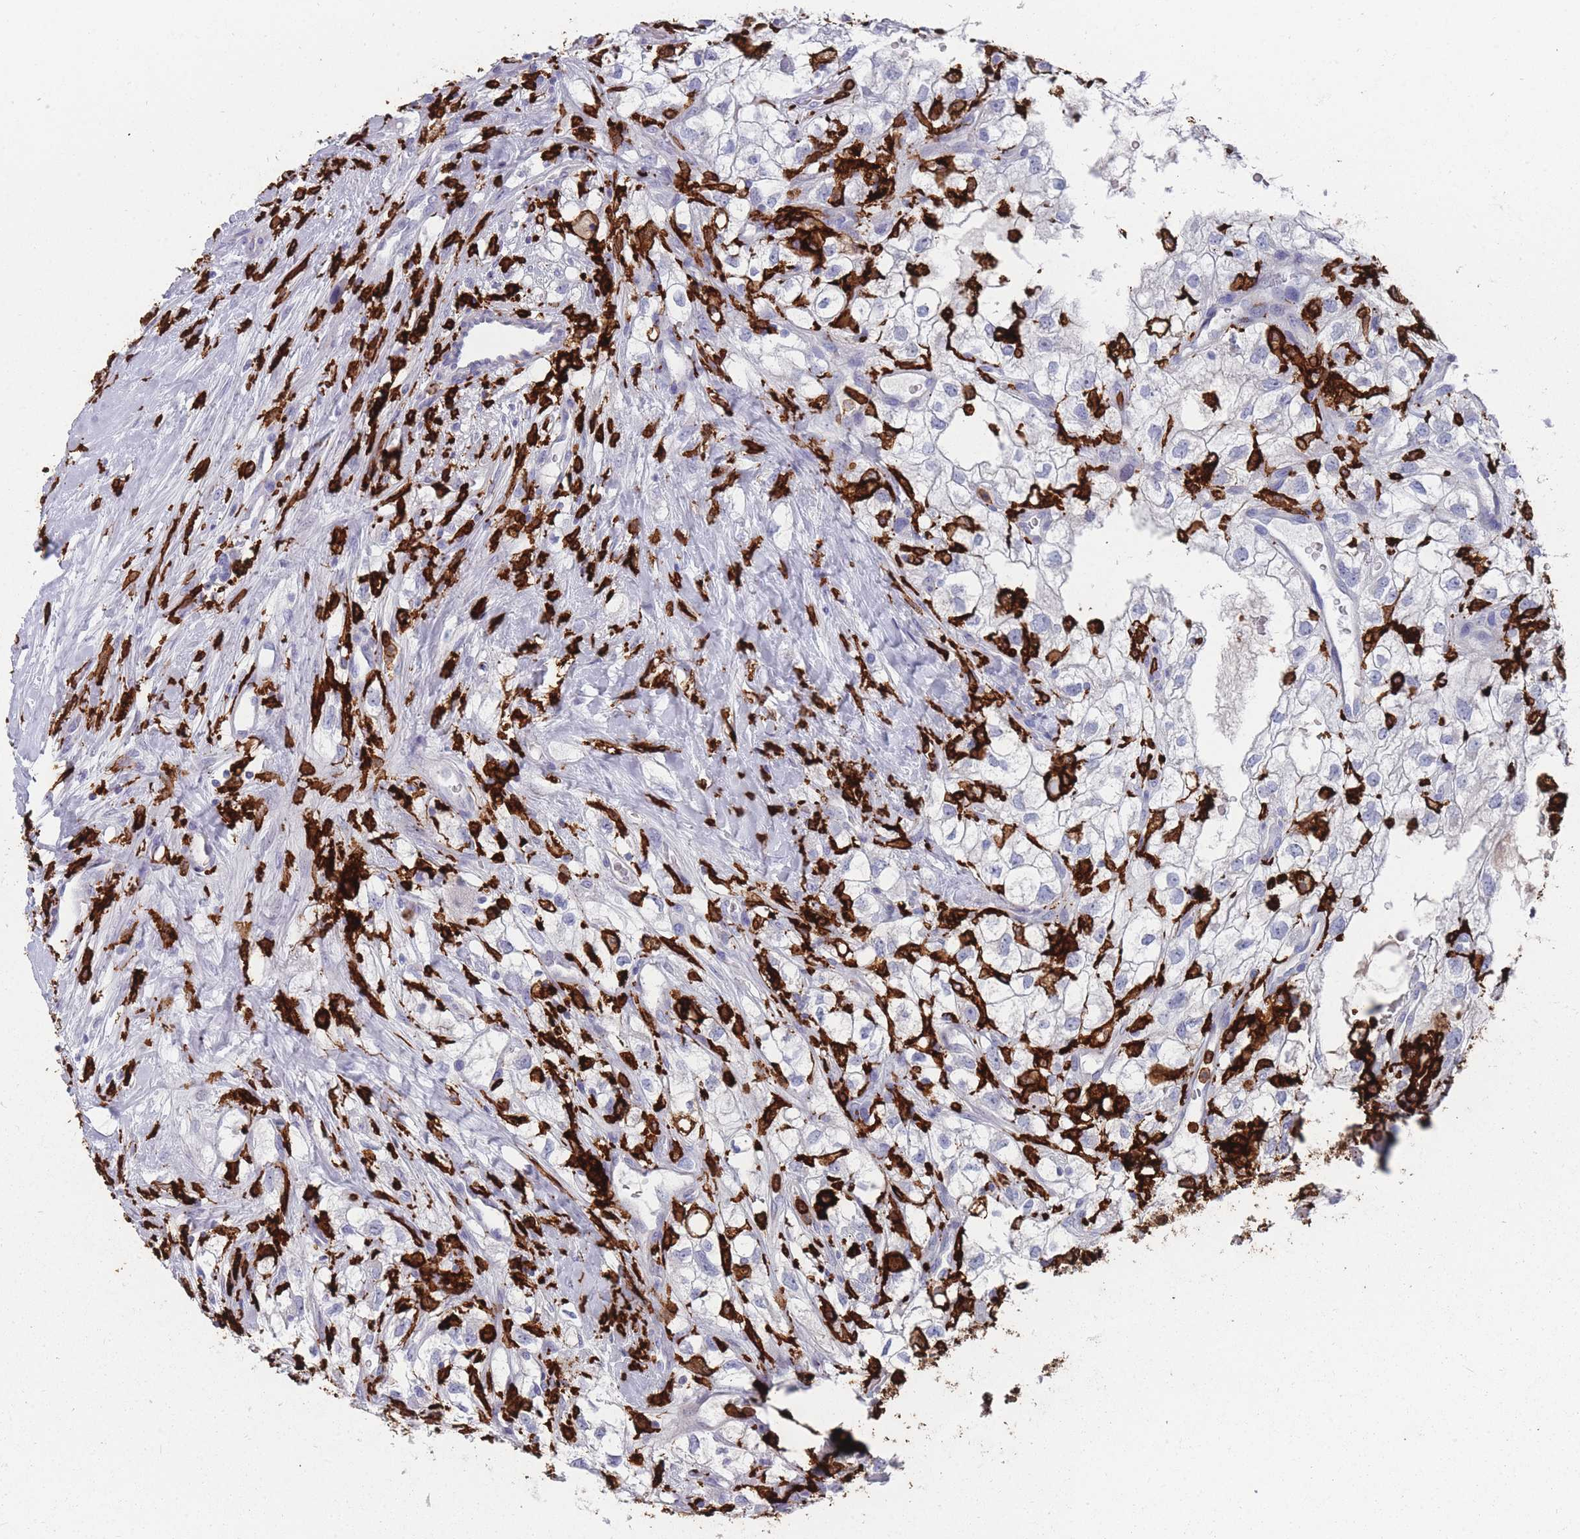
{"staining": {"intensity": "negative", "quantity": "none", "location": "none"}, "tissue": "renal cancer", "cell_type": "Tumor cells", "image_type": "cancer", "snomed": [{"axis": "morphology", "description": "Adenocarcinoma, NOS"}, {"axis": "topography", "description": "Kidney"}], "caption": "Adenocarcinoma (renal) stained for a protein using immunohistochemistry displays no staining tumor cells.", "gene": "AIF1", "patient": {"sex": "male", "age": 59}}